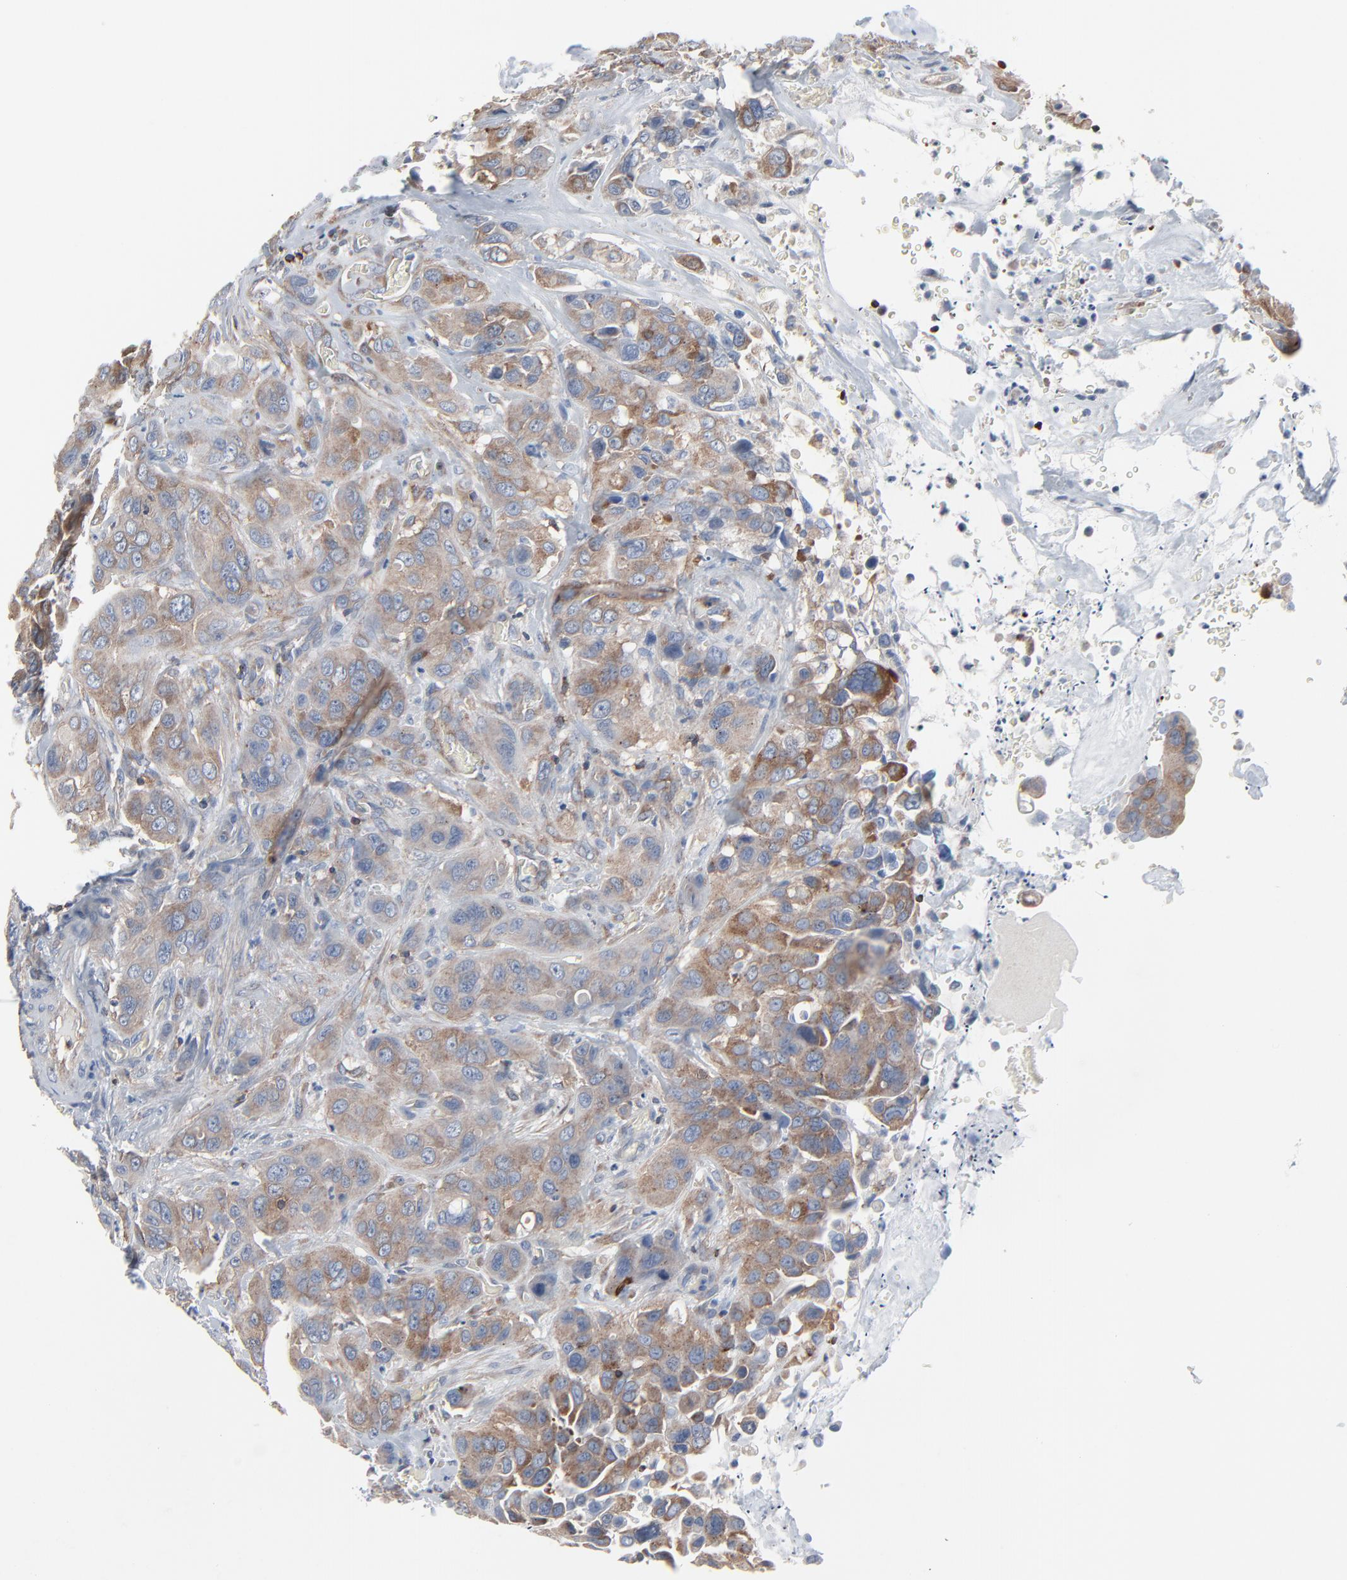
{"staining": {"intensity": "moderate", "quantity": ">75%", "location": "cytoplasmic/membranous"}, "tissue": "urothelial cancer", "cell_type": "Tumor cells", "image_type": "cancer", "snomed": [{"axis": "morphology", "description": "Urothelial carcinoma, High grade"}, {"axis": "topography", "description": "Urinary bladder"}], "caption": "Brown immunohistochemical staining in human high-grade urothelial carcinoma displays moderate cytoplasmic/membranous staining in approximately >75% of tumor cells. (DAB (3,3'-diaminobenzidine) IHC with brightfield microscopy, high magnification).", "gene": "OPTN", "patient": {"sex": "male", "age": 73}}